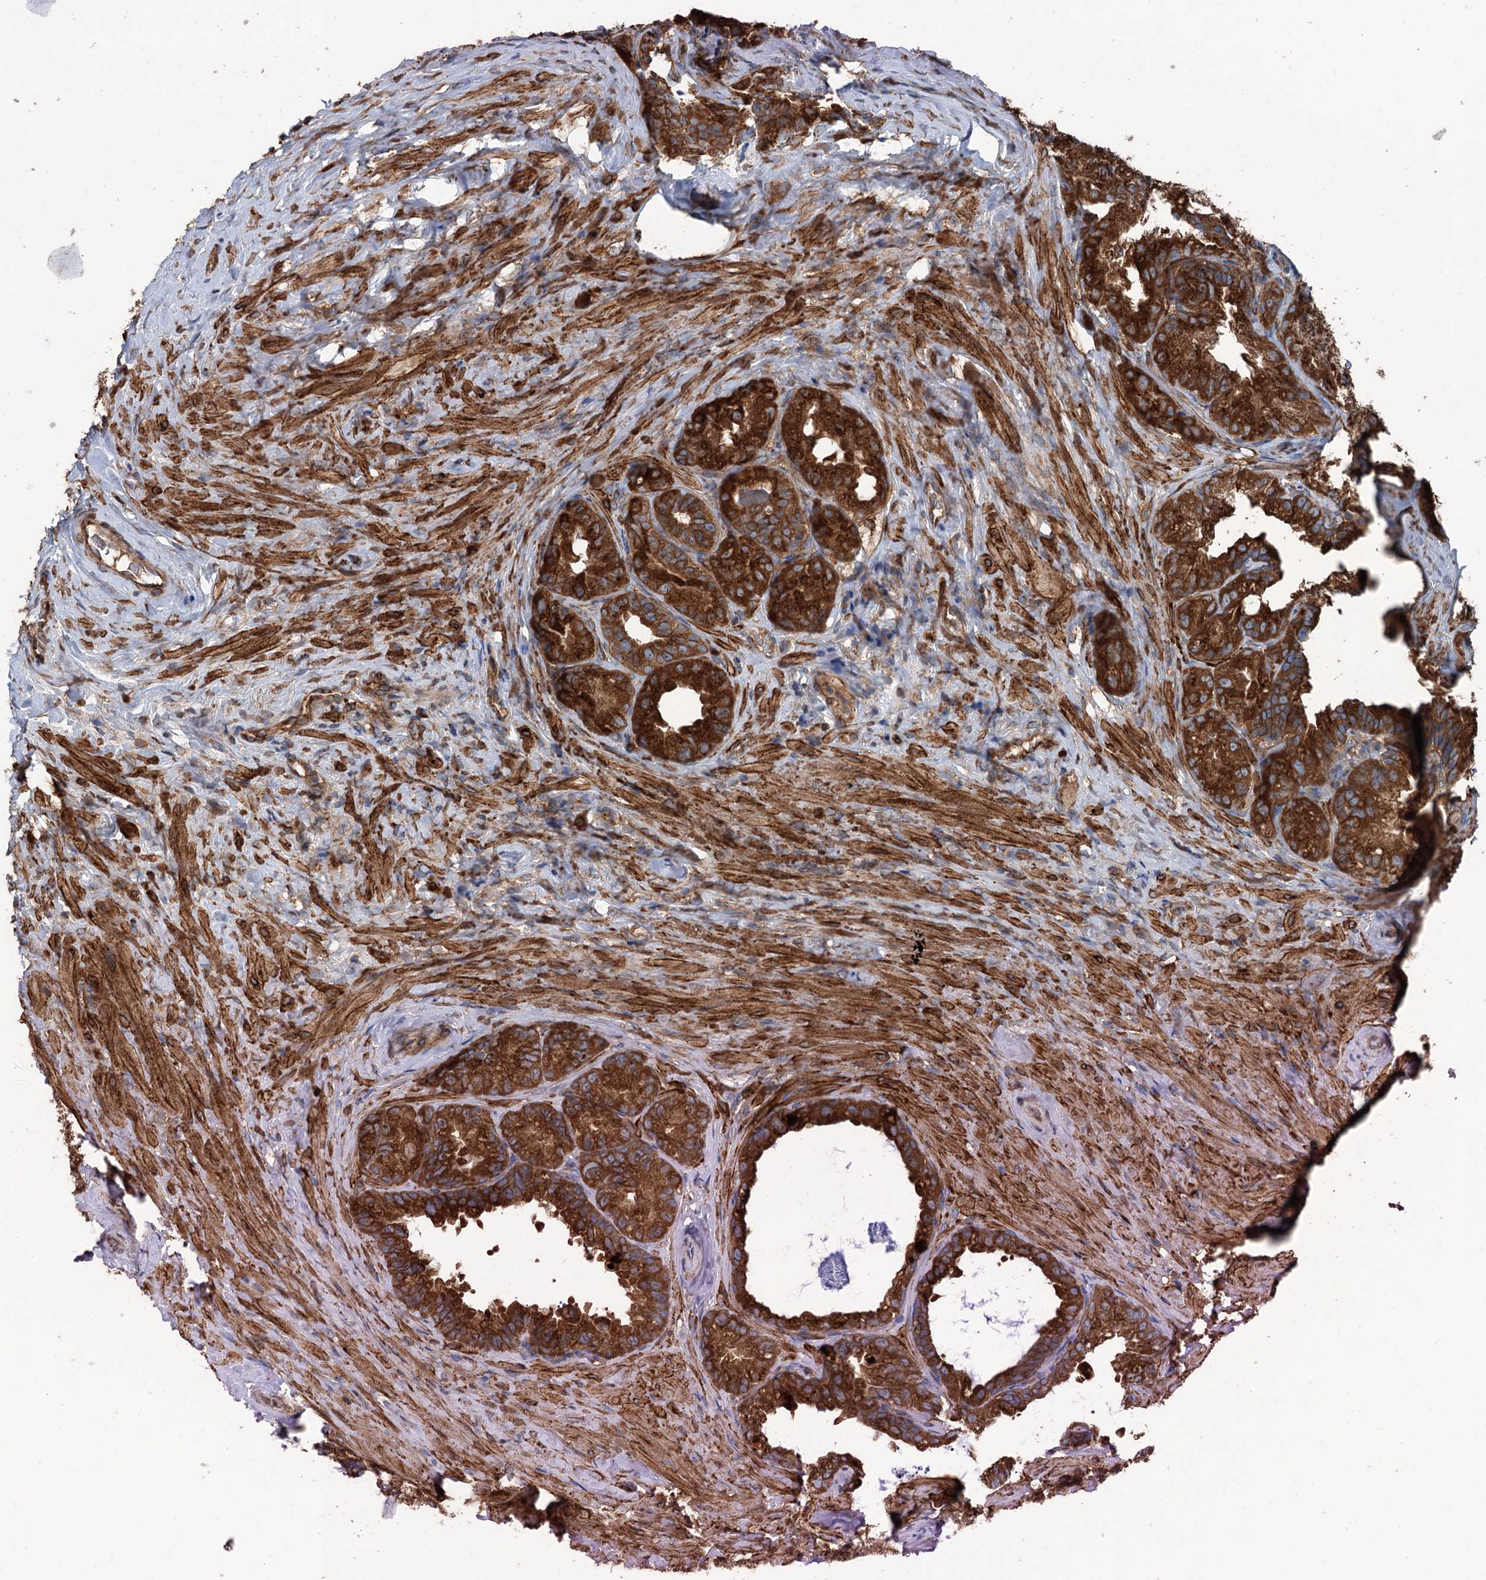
{"staining": {"intensity": "strong", "quantity": ">75%", "location": "cytoplasmic/membranous"}, "tissue": "seminal vesicle", "cell_type": "Glandular cells", "image_type": "normal", "snomed": [{"axis": "morphology", "description": "Normal tissue, NOS"}, {"axis": "topography", "description": "Seminal veicle"}], "caption": "This is an image of immunohistochemistry staining of normal seminal vesicle, which shows strong staining in the cytoplasmic/membranous of glandular cells.", "gene": "CALCOCO1", "patient": {"sex": "male", "age": 60}}